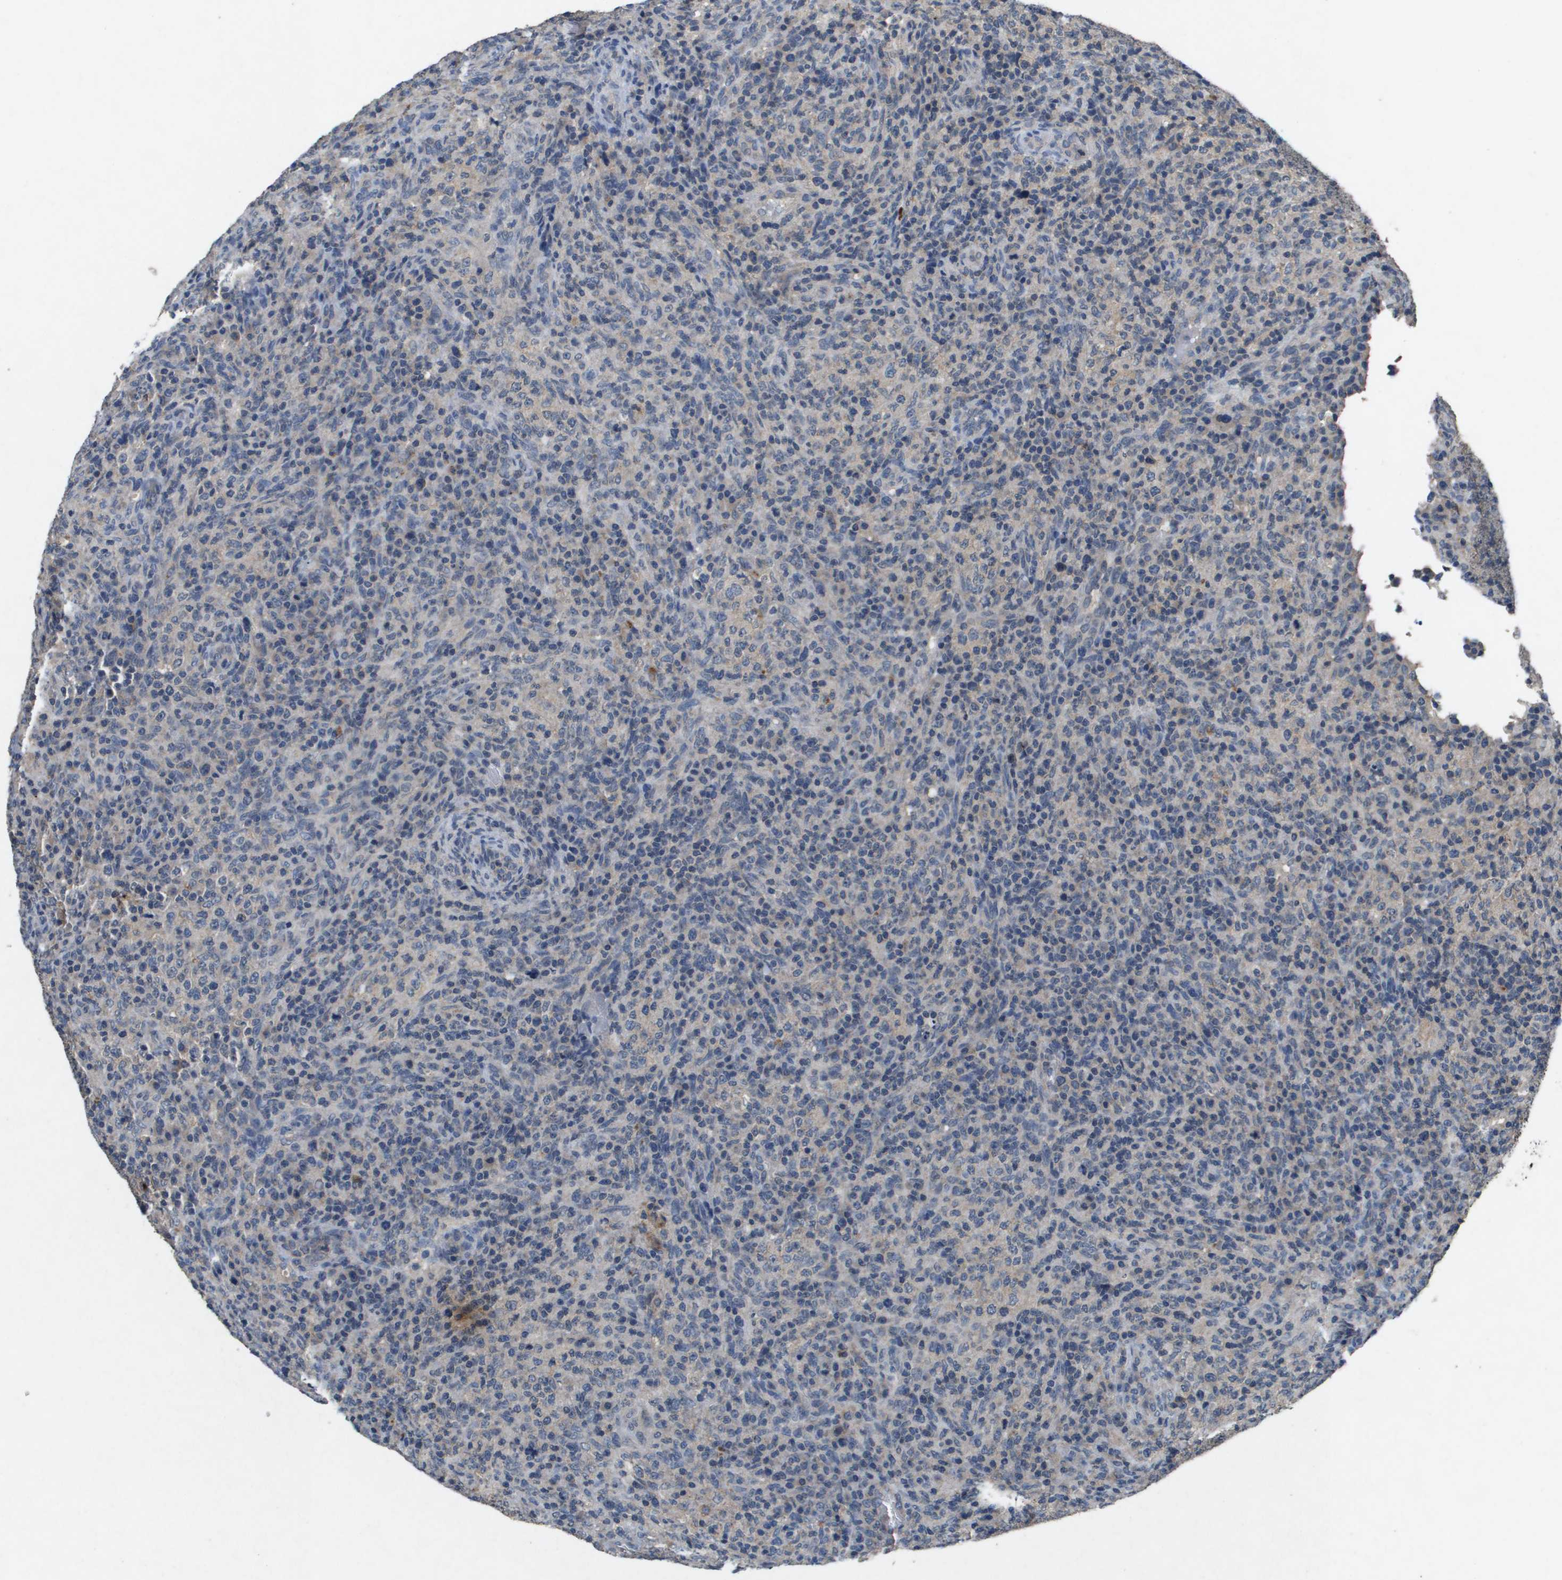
{"staining": {"intensity": "negative", "quantity": "none", "location": "none"}, "tissue": "lymphoma", "cell_type": "Tumor cells", "image_type": "cancer", "snomed": [{"axis": "morphology", "description": "Malignant lymphoma, non-Hodgkin's type, High grade"}, {"axis": "topography", "description": "Lymph node"}], "caption": "This histopathology image is of malignant lymphoma, non-Hodgkin's type (high-grade) stained with immunohistochemistry (IHC) to label a protein in brown with the nuclei are counter-stained blue. There is no positivity in tumor cells.", "gene": "PROC", "patient": {"sex": "female", "age": 76}}